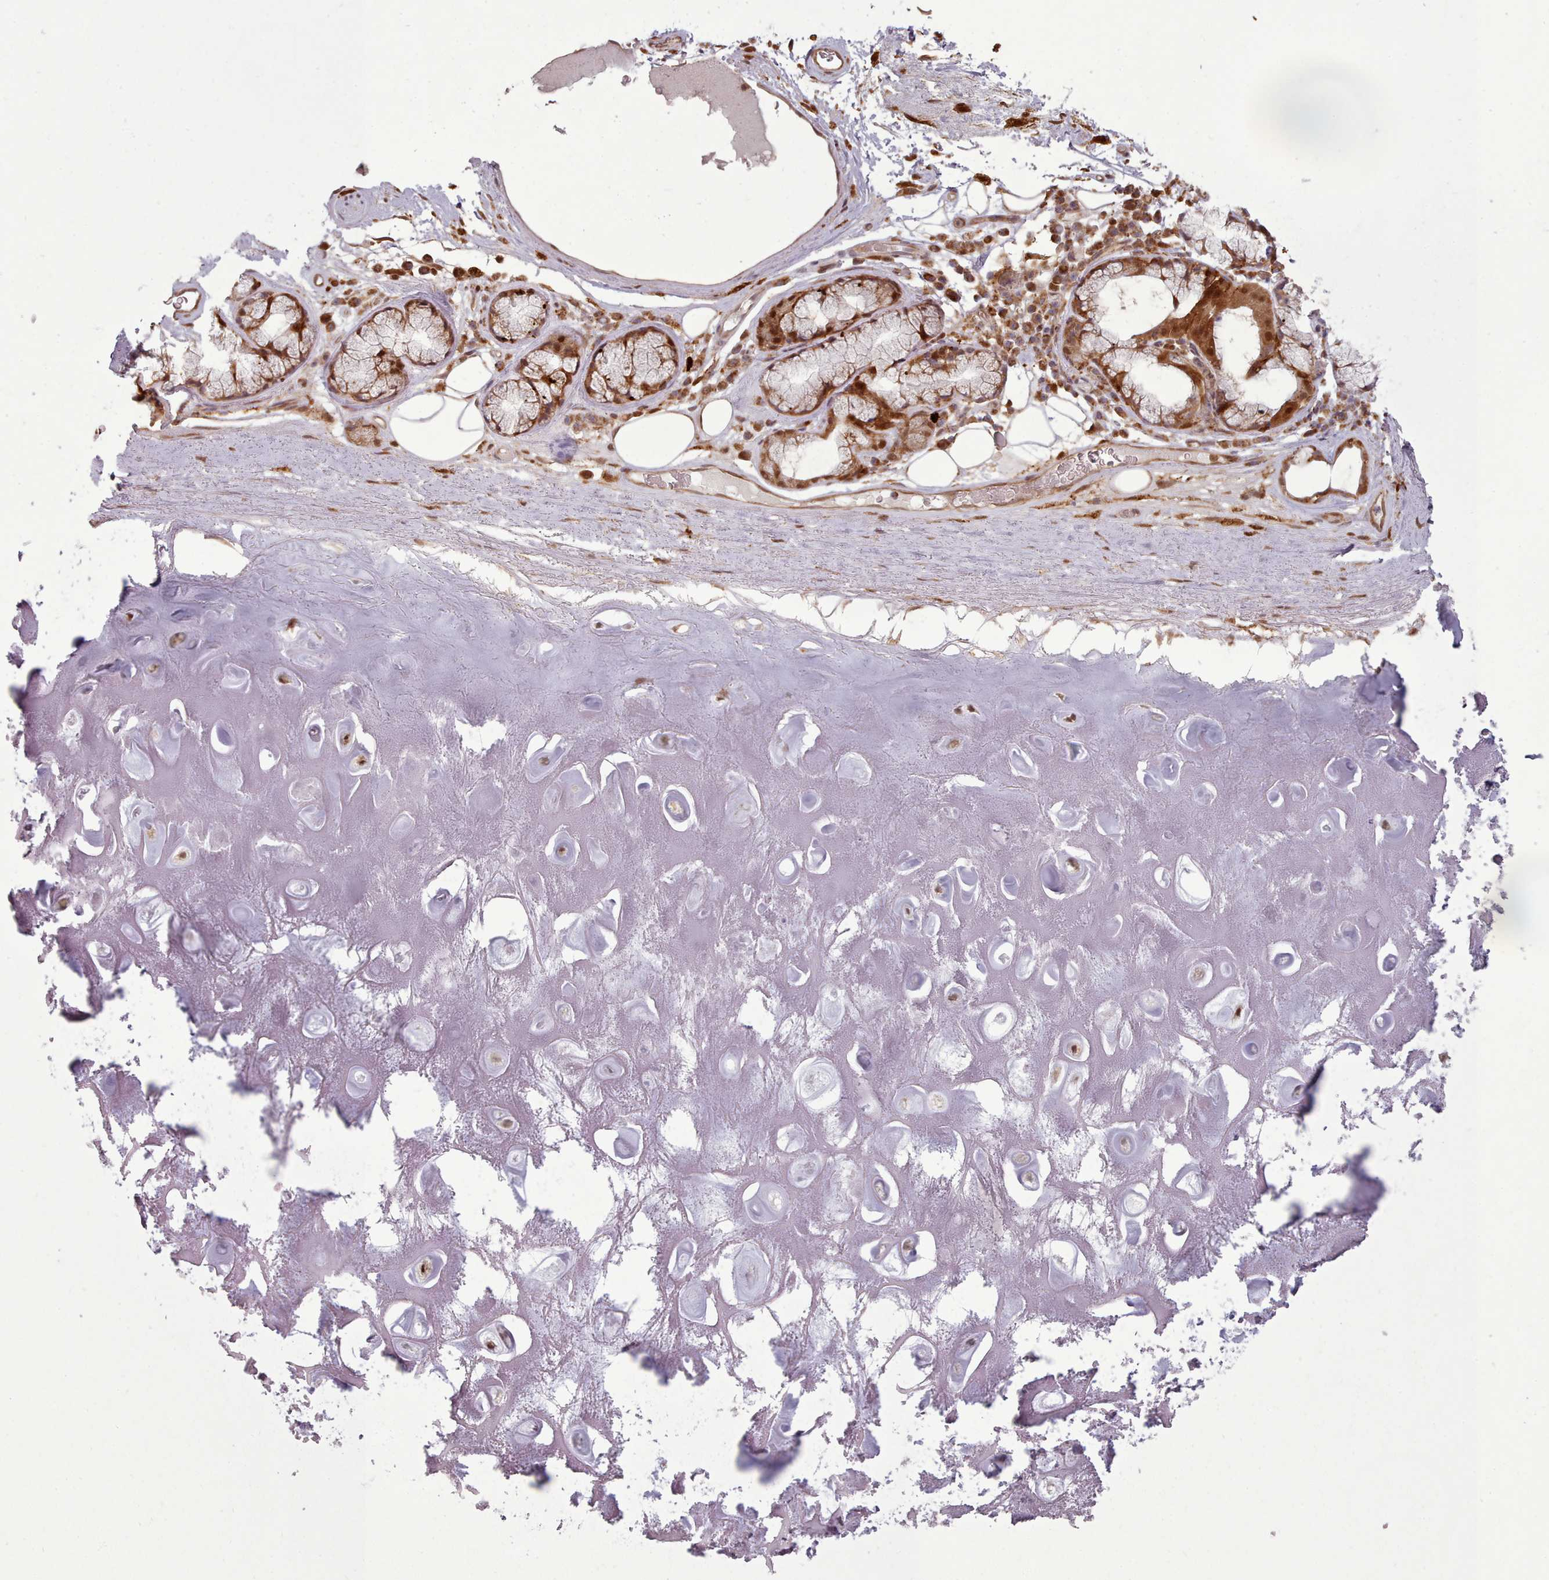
{"staining": {"intensity": "negative", "quantity": "none", "location": "none"}, "tissue": "adipose tissue", "cell_type": "Adipocytes", "image_type": "normal", "snomed": [{"axis": "morphology", "description": "Normal tissue, NOS"}, {"axis": "topography", "description": "Cartilage tissue"}], "caption": "Immunohistochemistry (IHC) micrograph of unremarkable adipose tissue stained for a protein (brown), which displays no expression in adipocytes.", "gene": "LGALS9B", "patient": {"sex": "male", "age": 81}}